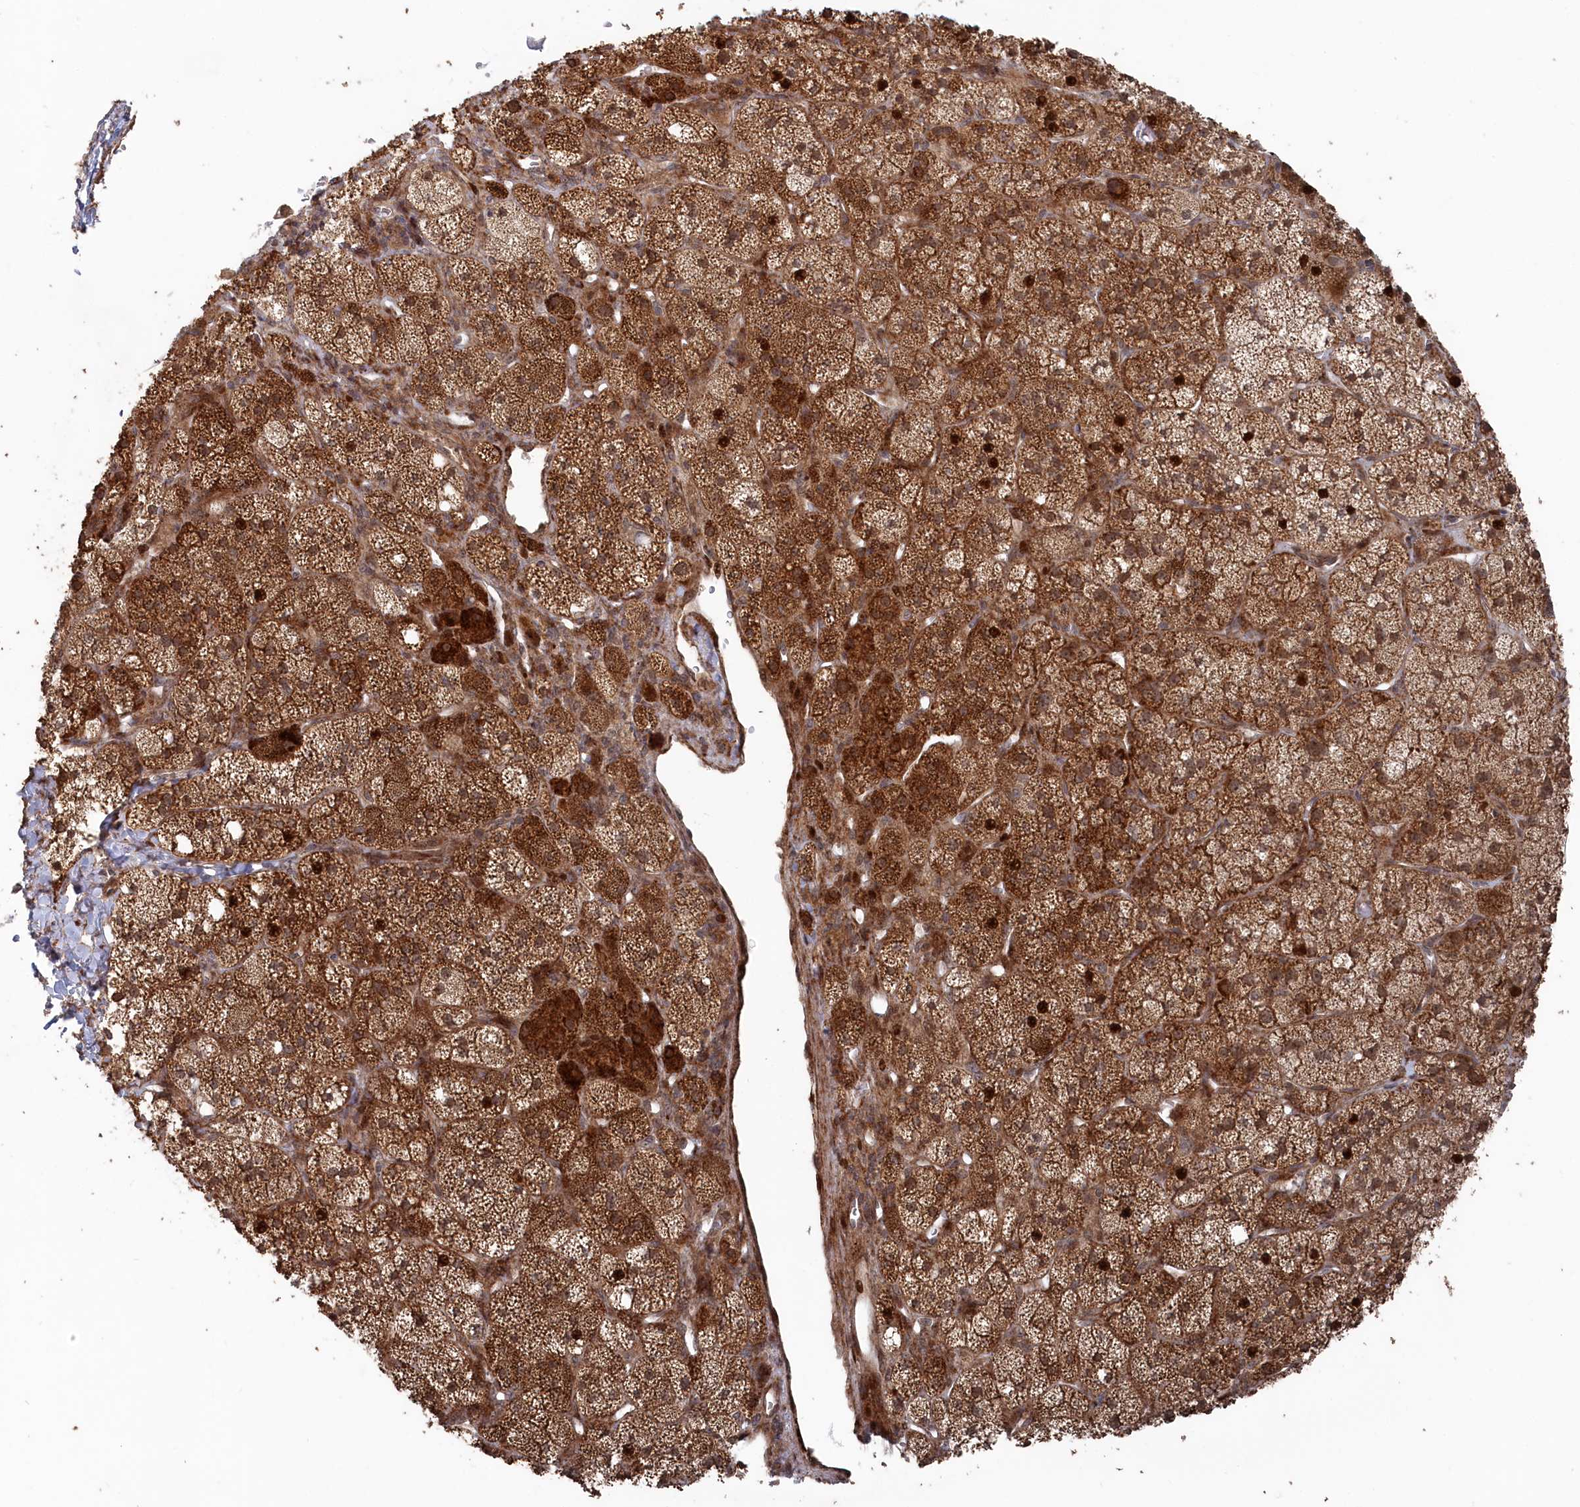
{"staining": {"intensity": "strong", "quantity": ">75%", "location": "cytoplasmic/membranous,nuclear"}, "tissue": "adrenal gland", "cell_type": "Glandular cells", "image_type": "normal", "snomed": [{"axis": "morphology", "description": "Normal tissue, NOS"}, {"axis": "topography", "description": "Adrenal gland"}], "caption": "Glandular cells show high levels of strong cytoplasmic/membranous,nuclear staining in about >75% of cells in unremarkable adrenal gland. The staining was performed using DAB, with brown indicating positive protein expression. Nuclei are stained blue with hematoxylin.", "gene": "POLR3A", "patient": {"sex": "male", "age": 61}}